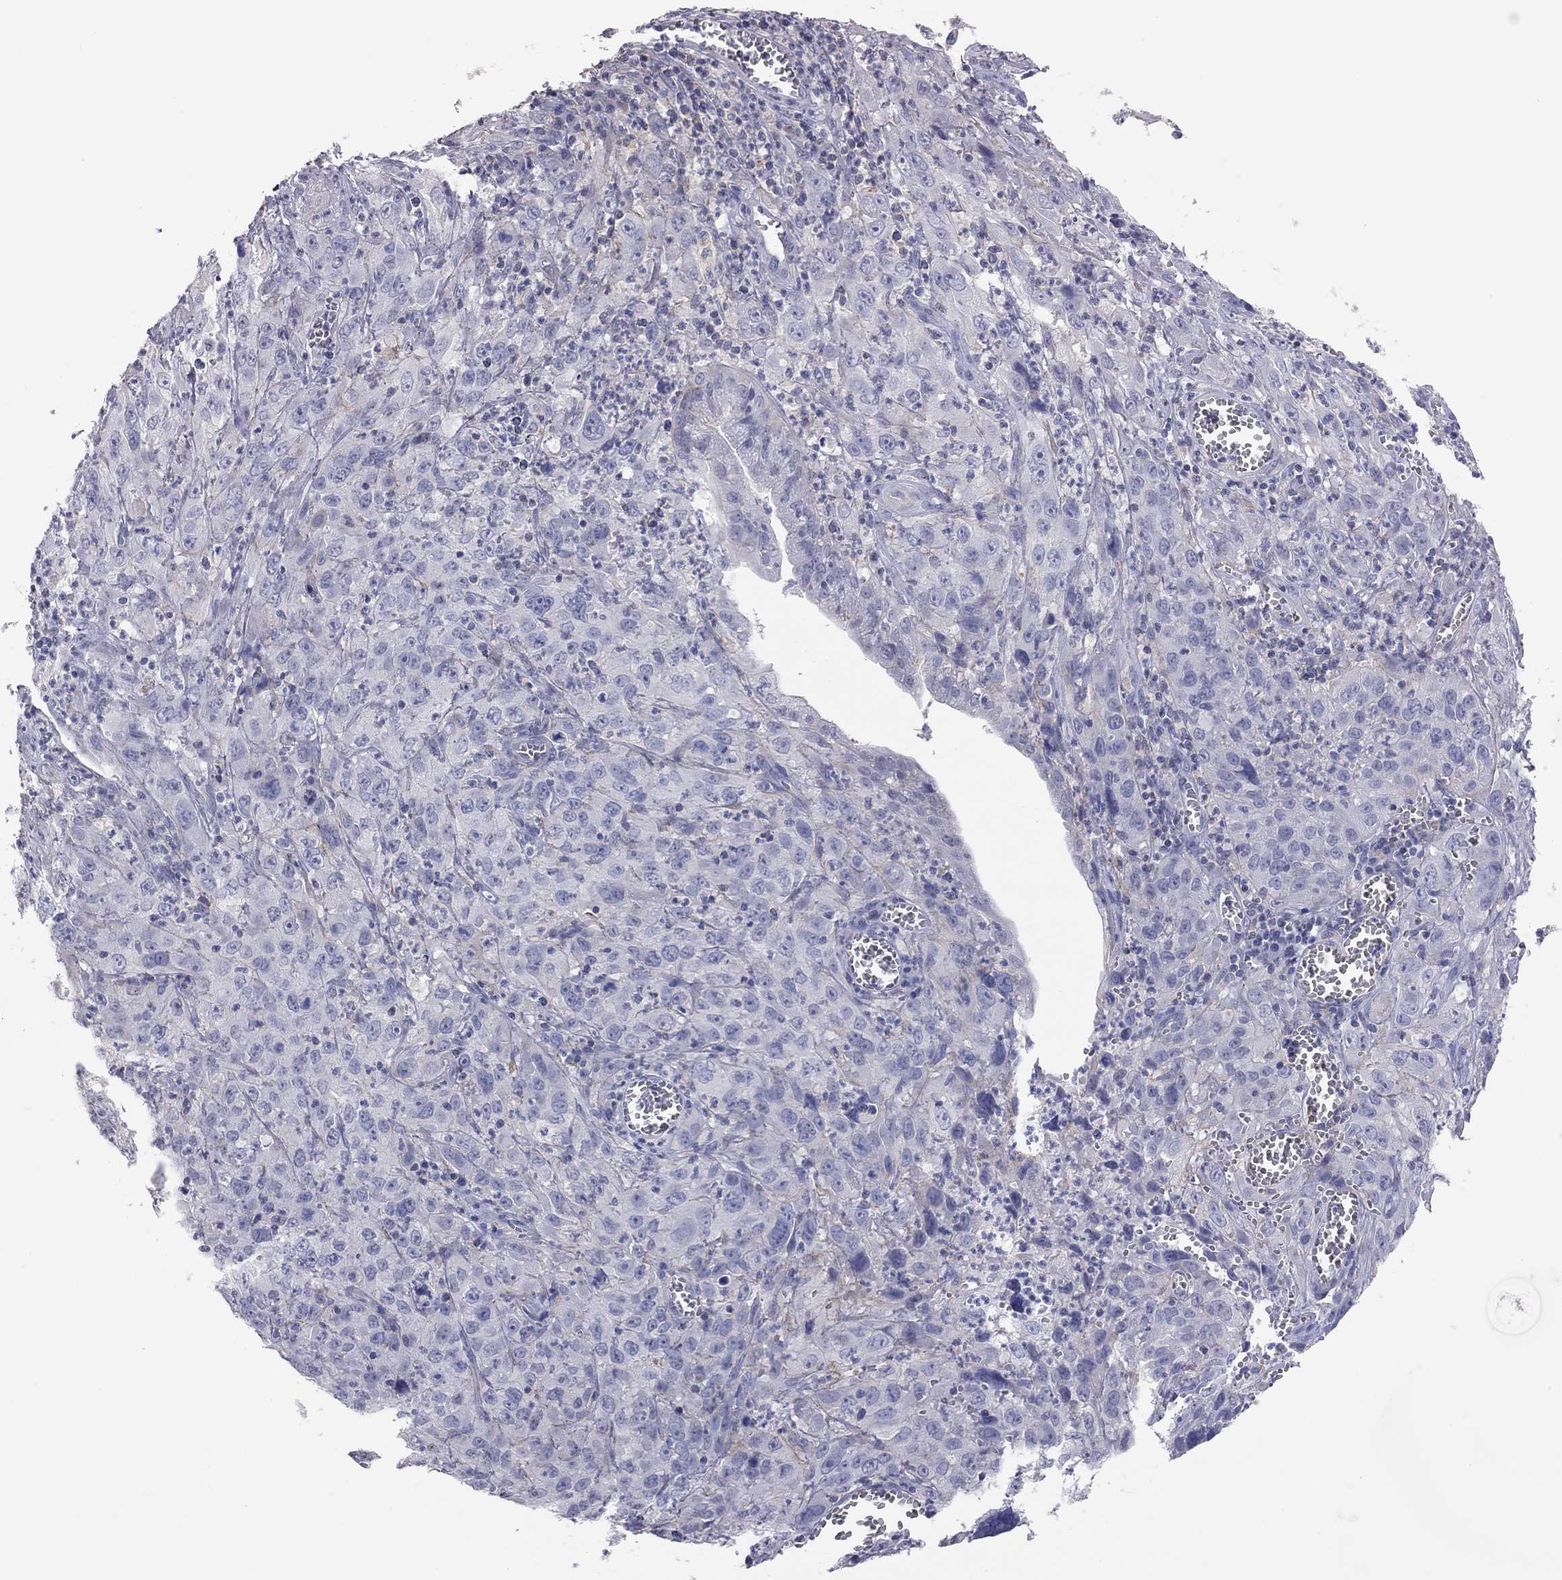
{"staining": {"intensity": "negative", "quantity": "none", "location": "none"}, "tissue": "cervical cancer", "cell_type": "Tumor cells", "image_type": "cancer", "snomed": [{"axis": "morphology", "description": "Squamous cell carcinoma, NOS"}, {"axis": "topography", "description": "Cervix"}], "caption": "Tumor cells are negative for brown protein staining in cervical squamous cell carcinoma. Brightfield microscopy of IHC stained with DAB (3,3'-diaminobenzidine) (brown) and hematoxylin (blue), captured at high magnification.", "gene": "ADCYAP1", "patient": {"sex": "female", "age": 32}}